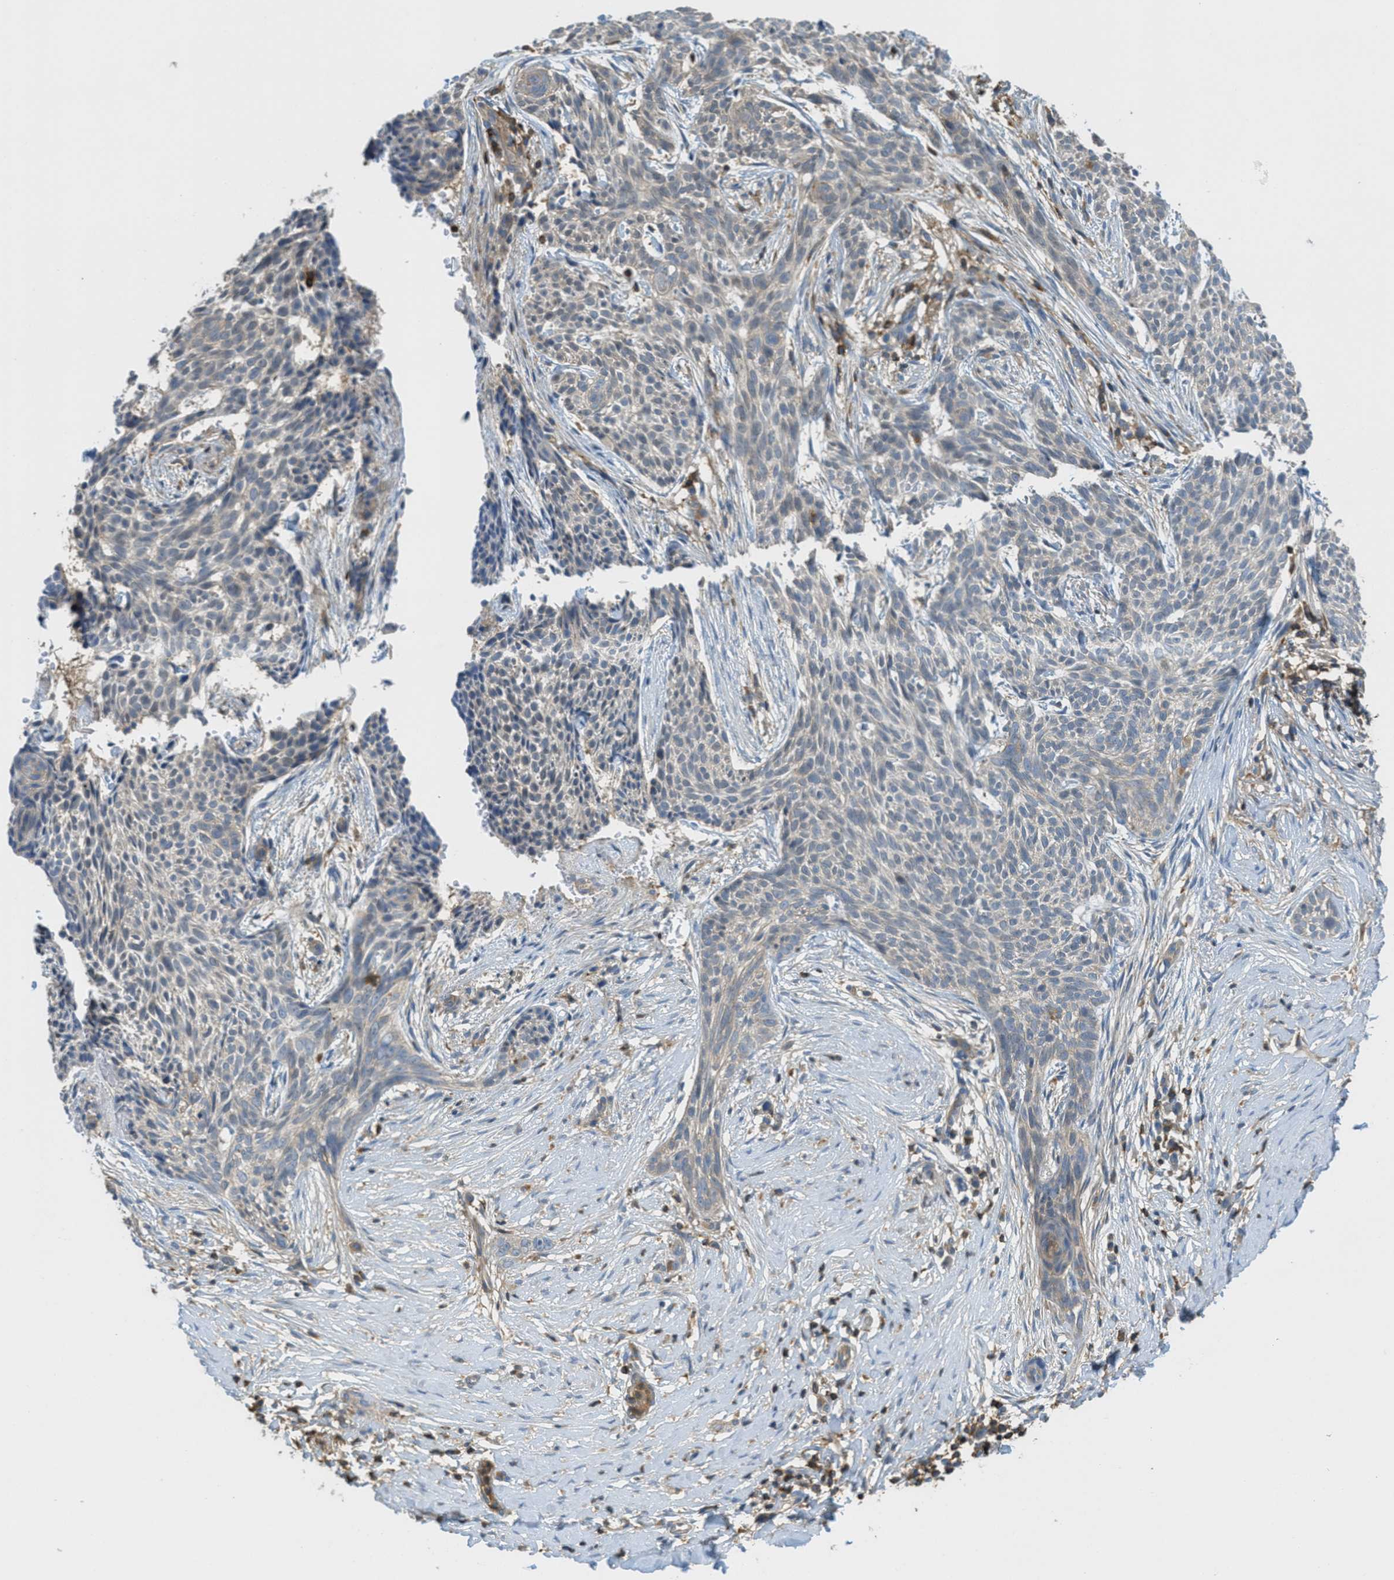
{"staining": {"intensity": "weak", "quantity": "<25%", "location": "cytoplasmic/membranous"}, "tissue": "skin cancer", "cell_type": "Tumor cells", "image_type": "cancer", "snomed": [{"axis": "morphology", "description": "Basal cell carcinoma"}, {"axis": "topography", "description": "Skin"}], "caption": "IHC histopathology image of neoplastic tissue: human basal cell carcinoma (skin) stained with DAB demonstrates no significant protein staining in tumor cells.", "gene": "GRIK2", "patient": {"sex": "female", "age": 59}}